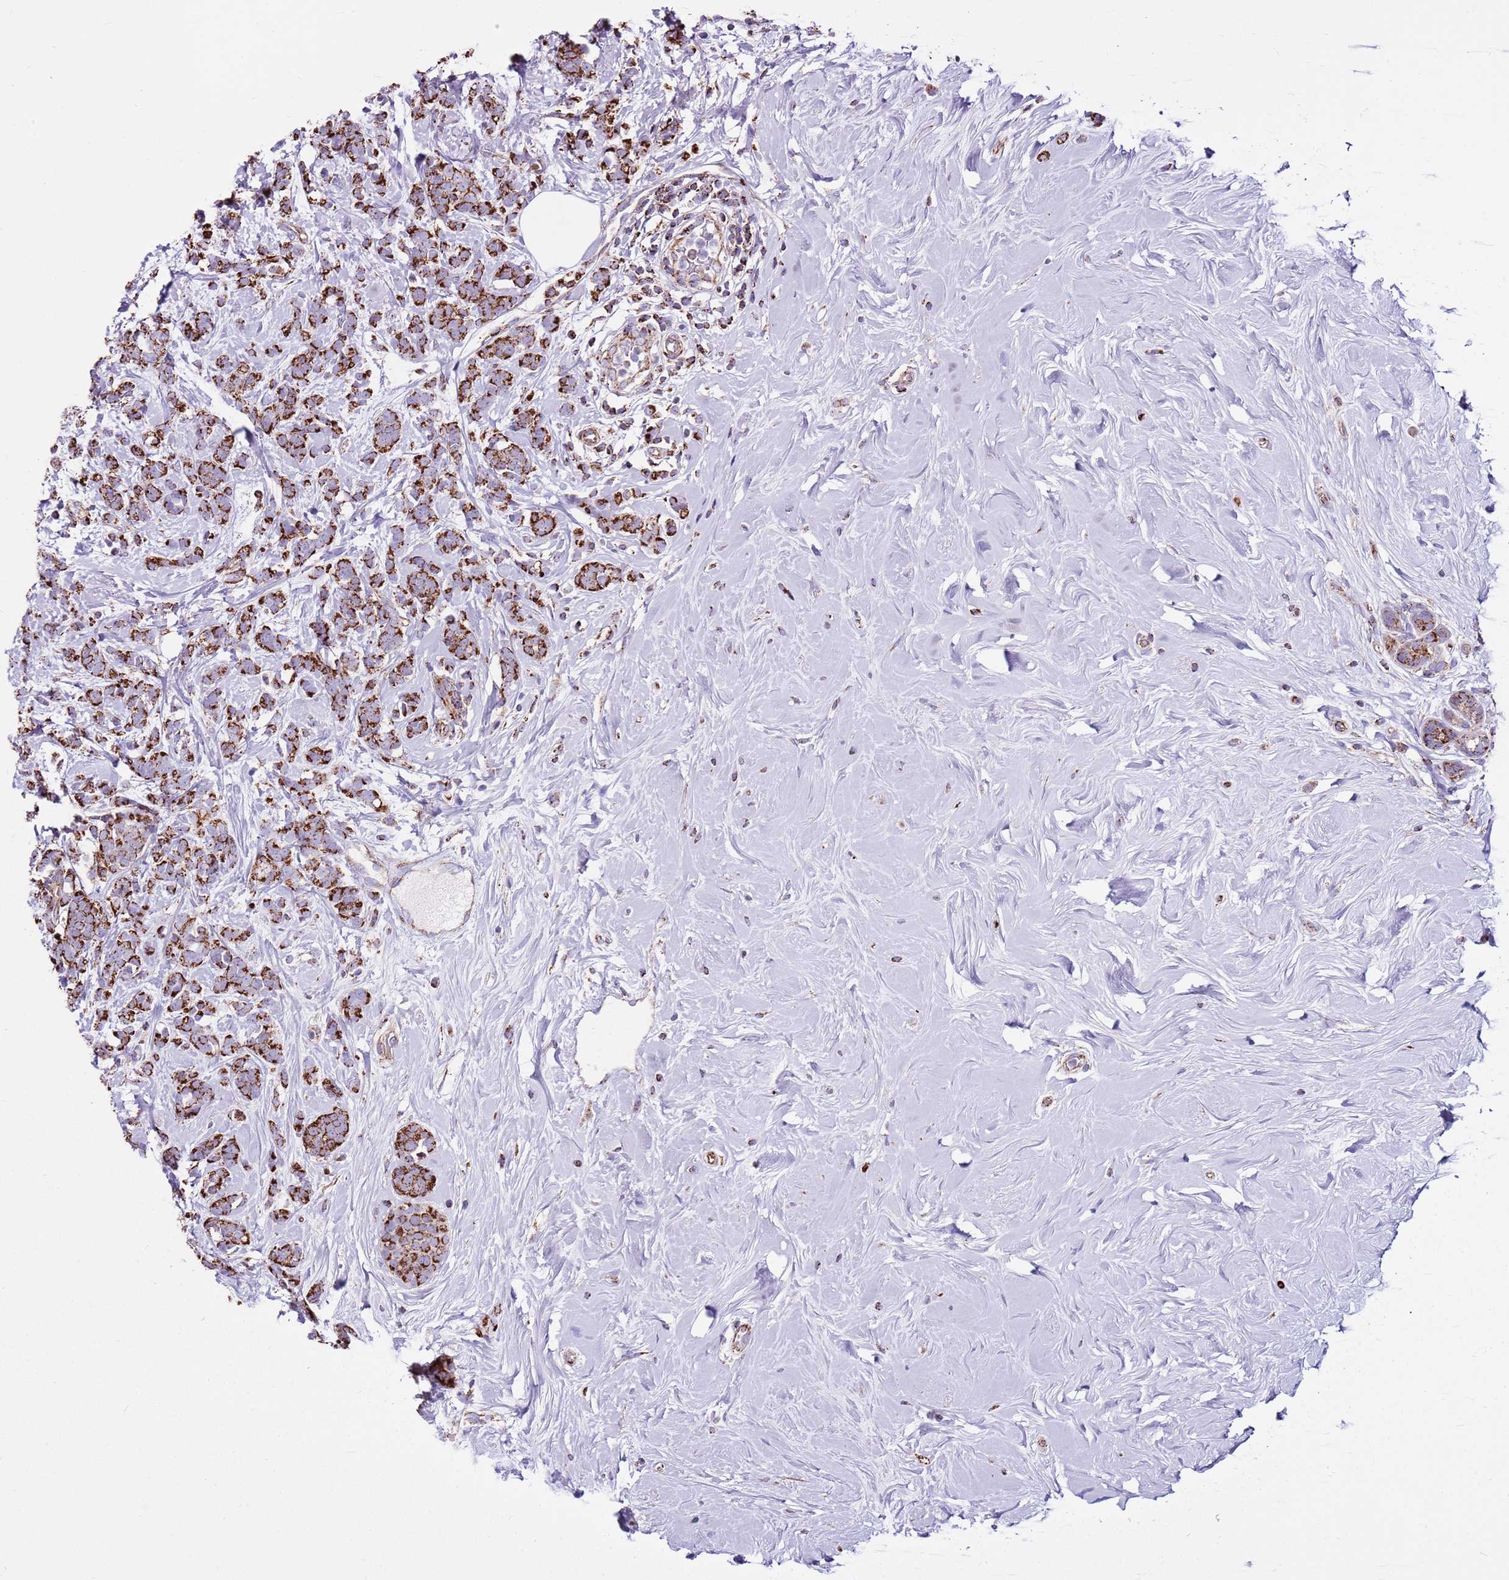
{"staining": {"intensity": "strong", "quantity": ">75%", "location": "cytoplasmic/membranous"}, "tissue": "breast cancer", "cell_type": "Tumor cells", "image_type": "cancer", "snomed": [{"axis": "morphology", "description": "Lobular carcinoma"}, {"axis": "topography", "description": "Breast"}], "caption": "About >75% of tumor cells in lobular carcinoma (breast) reveal strong cytoplasmic/membranous protein expression as visualized by brown immunohistochemical staining.", "gene": "HECTD4", "patient": {"sex": "female", "age": 58}}